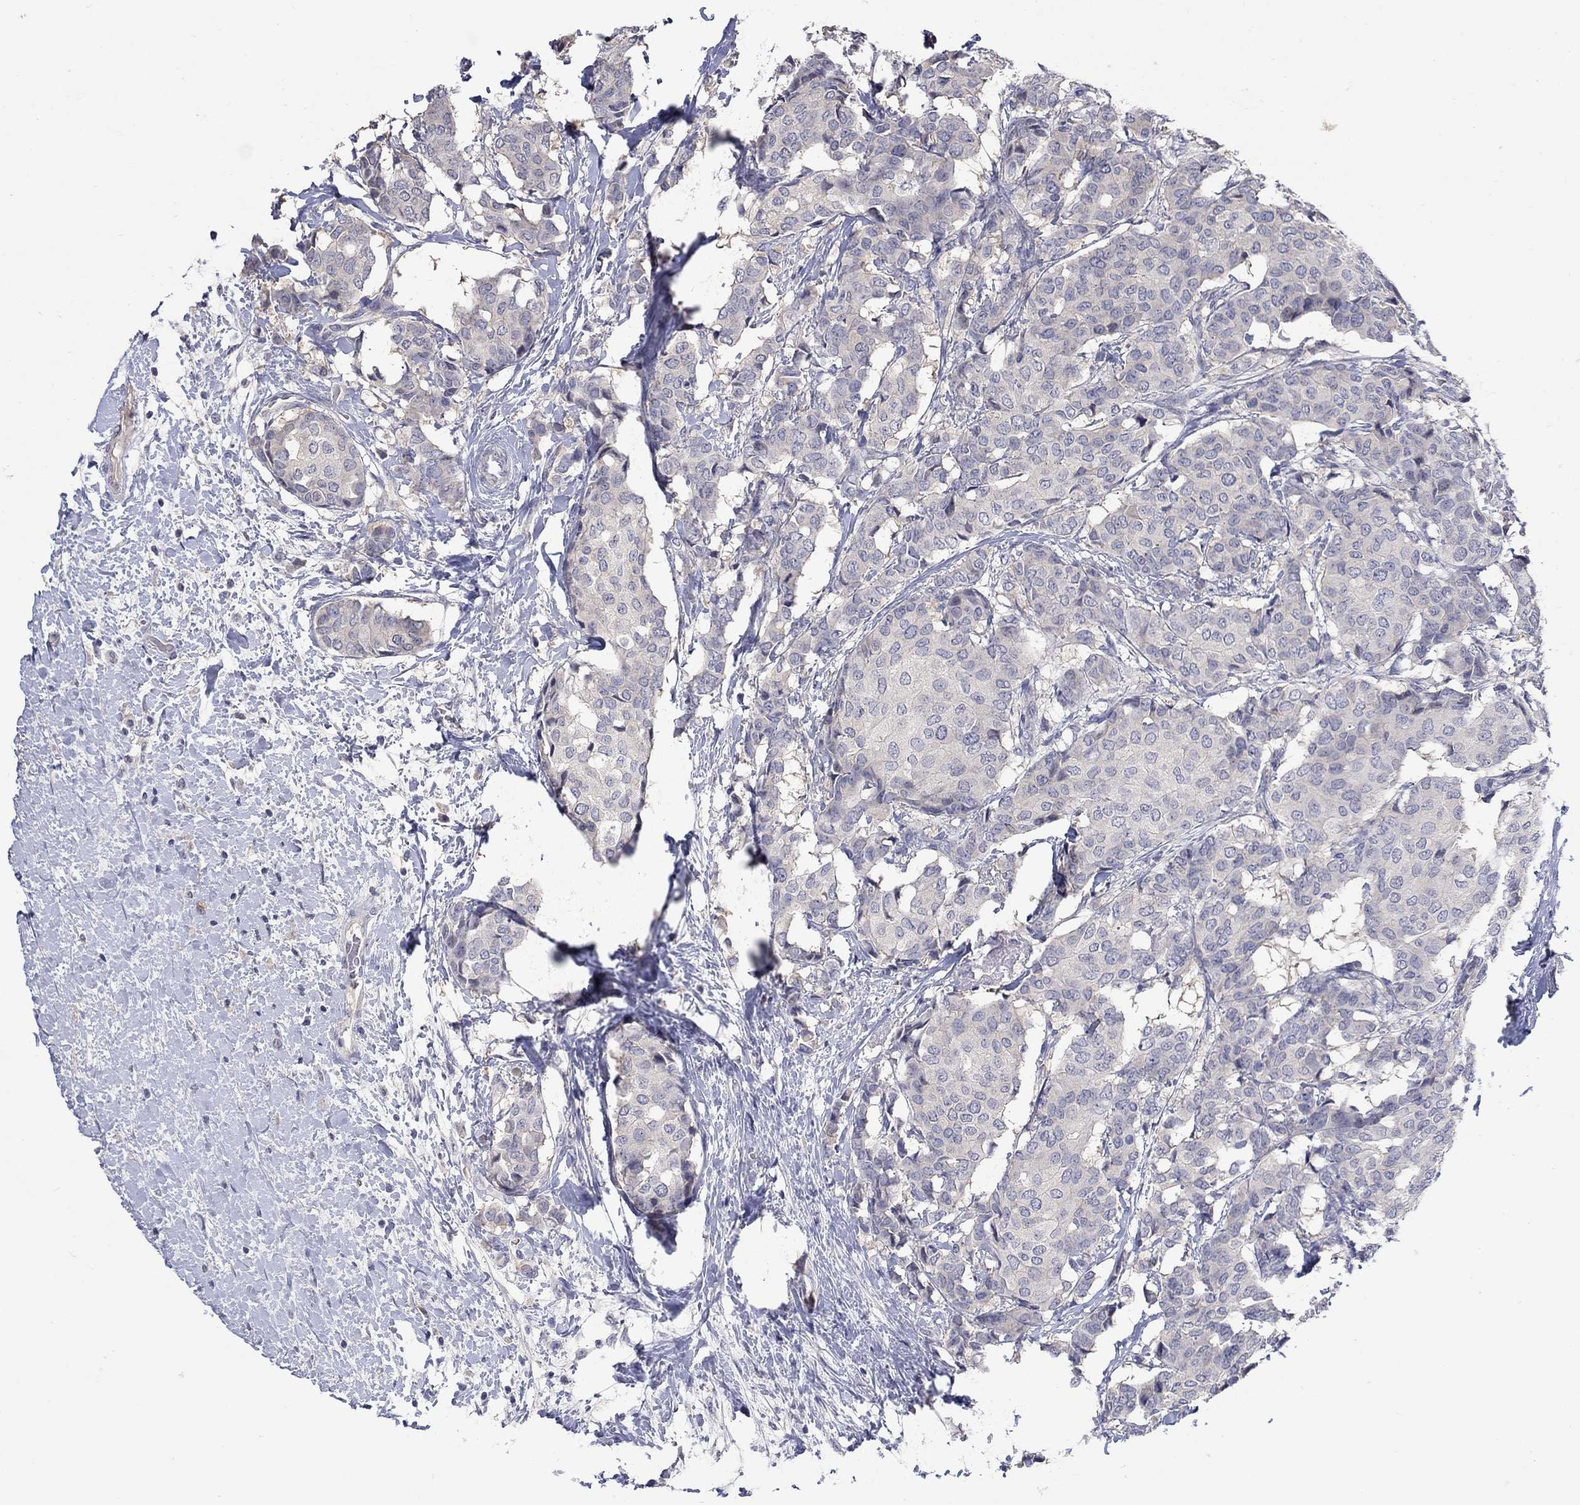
{"staining": {"intensity": "negative", "quantity": "none", "location": "none"}, "tissue": "breast cancer", "cell_type": "Tumor cells", "image_type": "cancer", "snomed": [{"axis": "morphology", "description": "Duct carcinoma"}, {"axis": "topography", "description": "Breast"}], "caption": "DAB (3,3'-diaminobenzidine) immunohistochemical staining of human breast infiltrating ductal carcinoma shows no significant staining in tumor cells. (DAB (3,3'-diaminobenzidine) immunohistochemistry visualized using brightfield microscopy, high magnification).", "gene": "CETN1", "patient": {"sex": "female", "age": 75}}